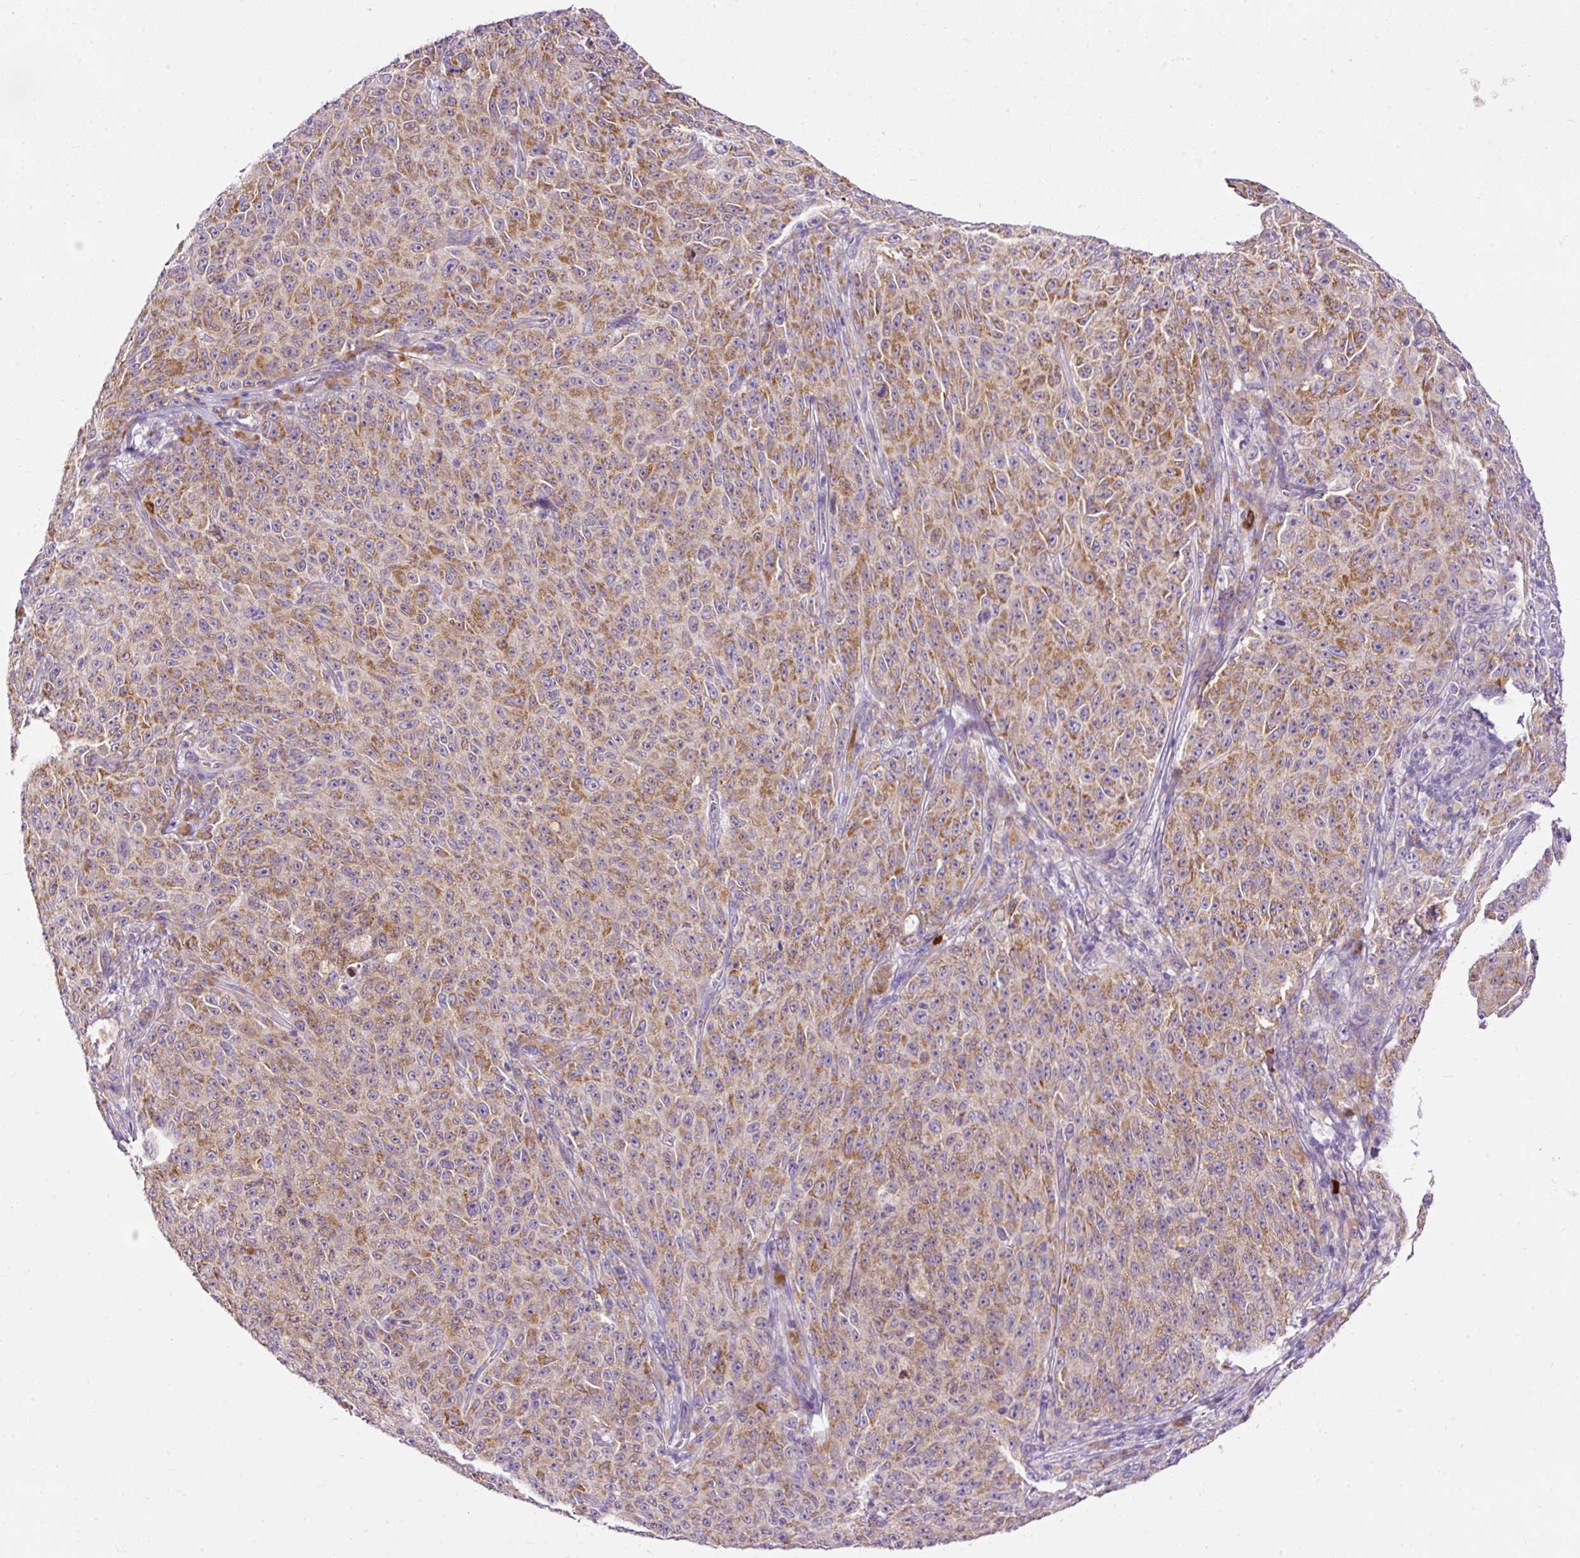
{"staining": {"intensity": "moderate", "quantity": ">75%", "location": "cytoplasmic/membranous"}, "tissue": "melanoma", "cell_type": "Tumor cells", "image_type": "cancer", "snomed": [{"axis": "morphology", "description": "Malignant melanoma, NOS"}, {"axis": "topography", "description": "Skin"}], "caption": "Protein expression analysis of malignant melanoma exhibits moderate cytoplasmic/membranous staining in about >75% of tumor cells.", "gene": "FMC1", "patient": {"sex": "female", "age": 82}}